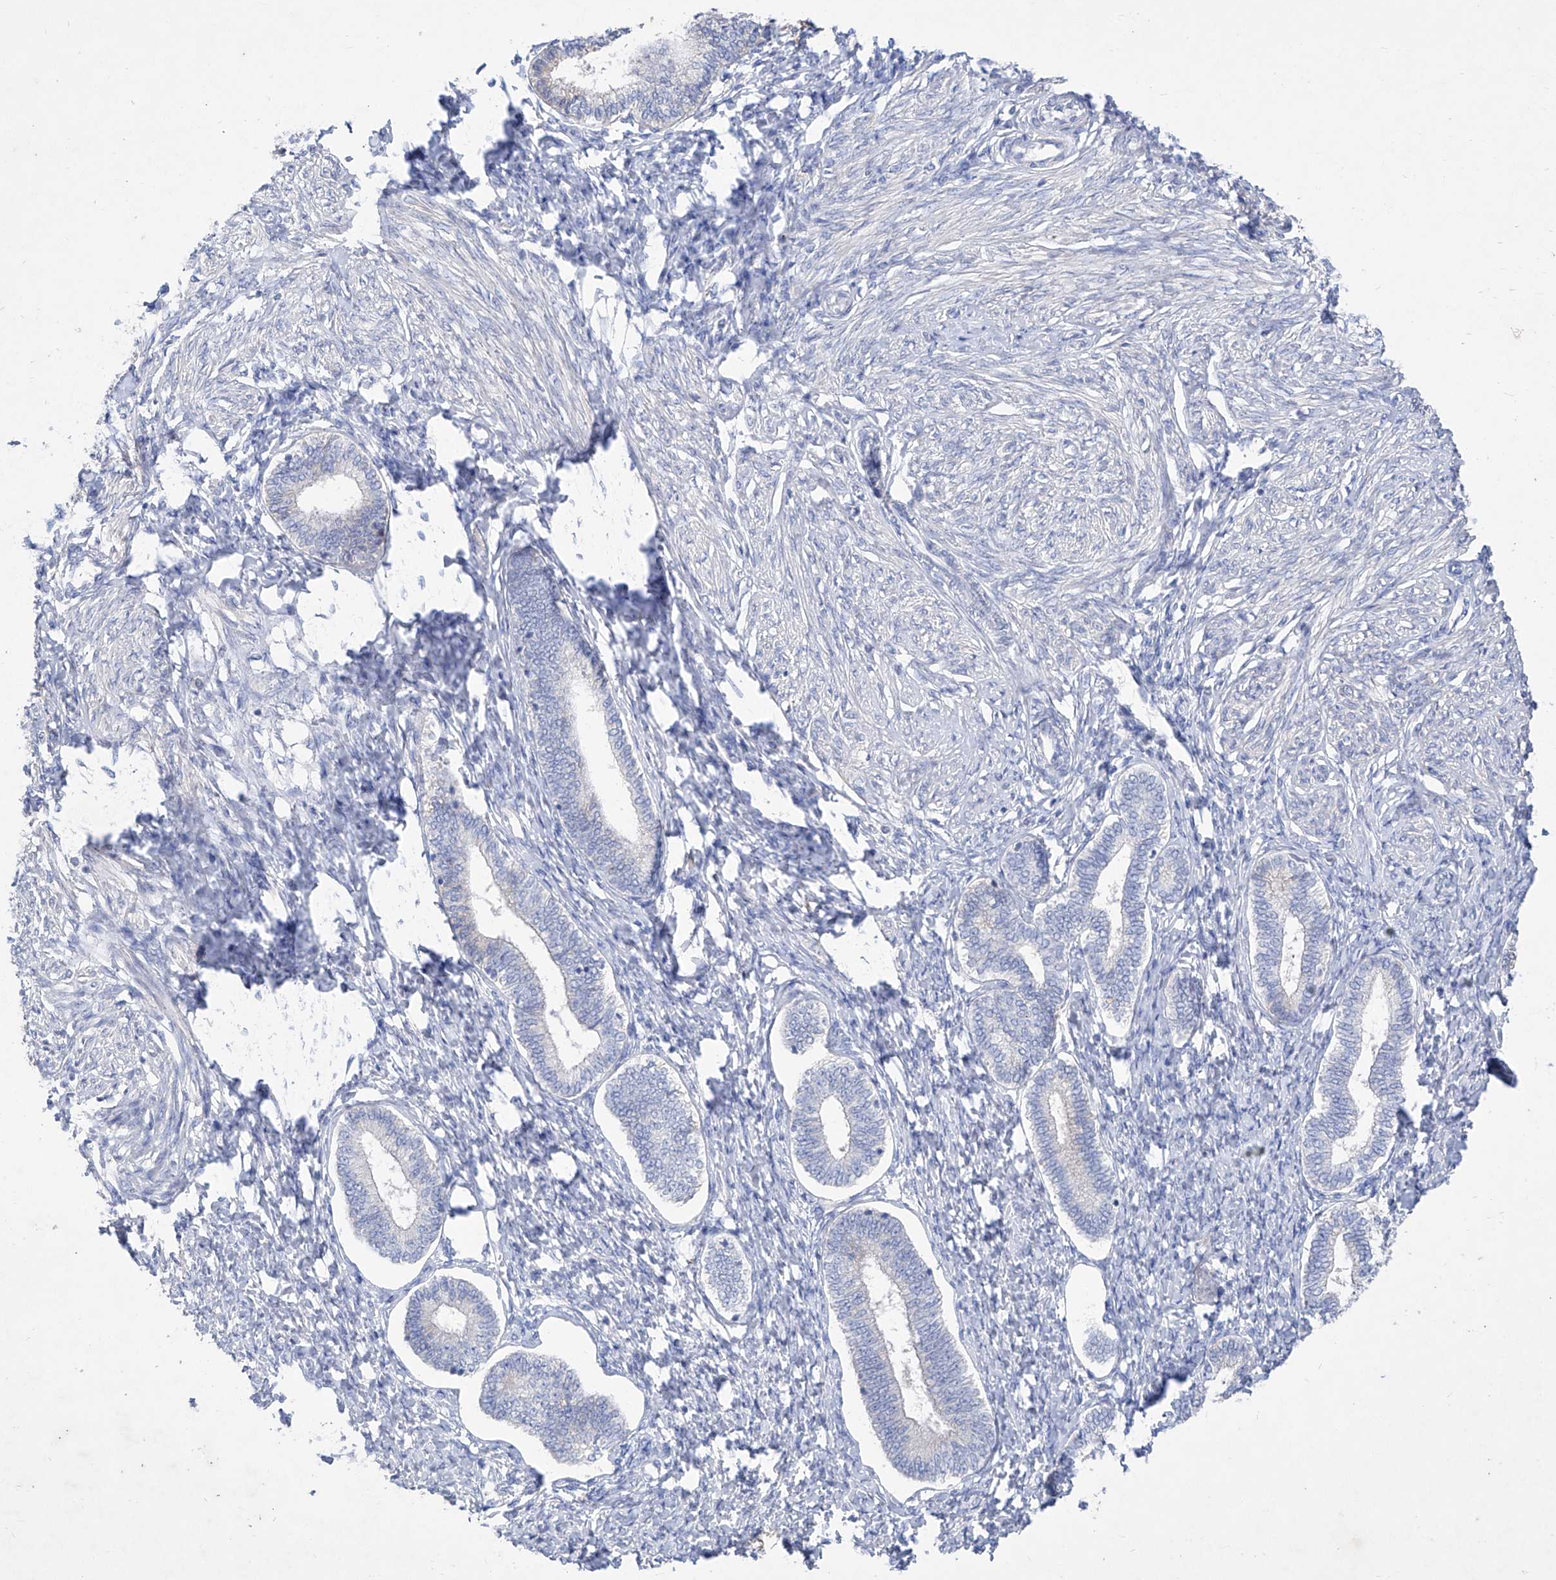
{"staining": {"intensity": "negative", "quantity": "none", "location": "none"}, "tissue": "endometrium", "cell_type": "Cells in endometrial stroma", "image_type": "normal", "snomed": [{"axis": "morphology", "description": "Normal tissue, NOS"}, {"axis": "topography", "description": "Endometrium"}], "caption": "Micrograph shows no significant protein staining in cells in endometrial stroma of unremarkable endometrium.", "gene": "ASNS", "patient": {"sex": "female", "age": 72}}